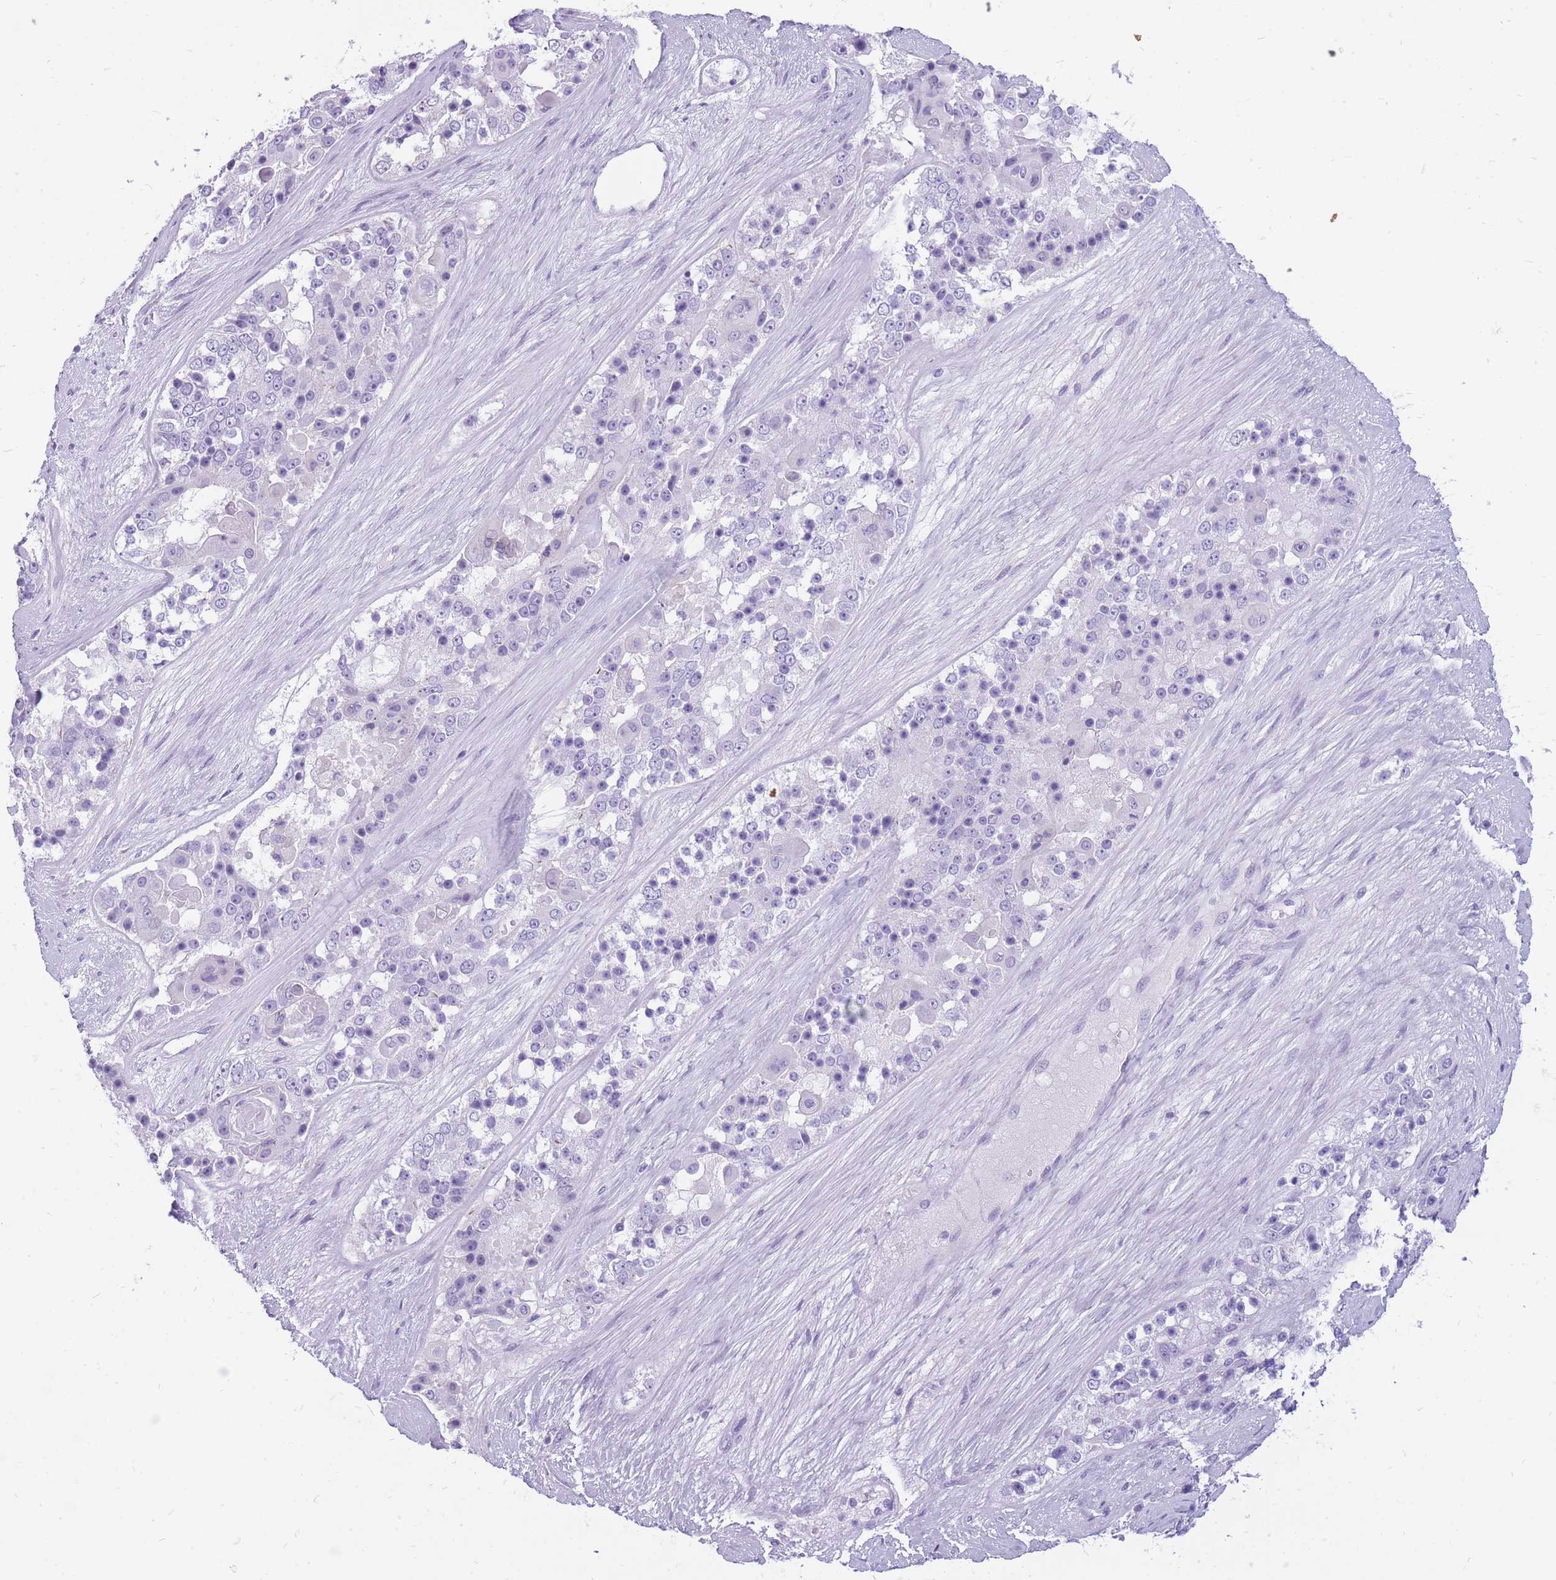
{"staining": {"intensity": "negative", "quantity": "none", "location": "none"}, "tissue": "ovarian cancer", "cell_type": "Tumor cells", "image_type": "cancer", "snomed": [{"axis": "morphology", "description": "Carcinoma, endometroid"}, {"axis": "topography", "description": "Ovary"}], "caption": "The image demonstrates no significant expression in tumor cells of ovarian cancer (endometroid carcinoma).", "gene": "CYP21A2", "patient": {"sex": "female", "age": 51}}